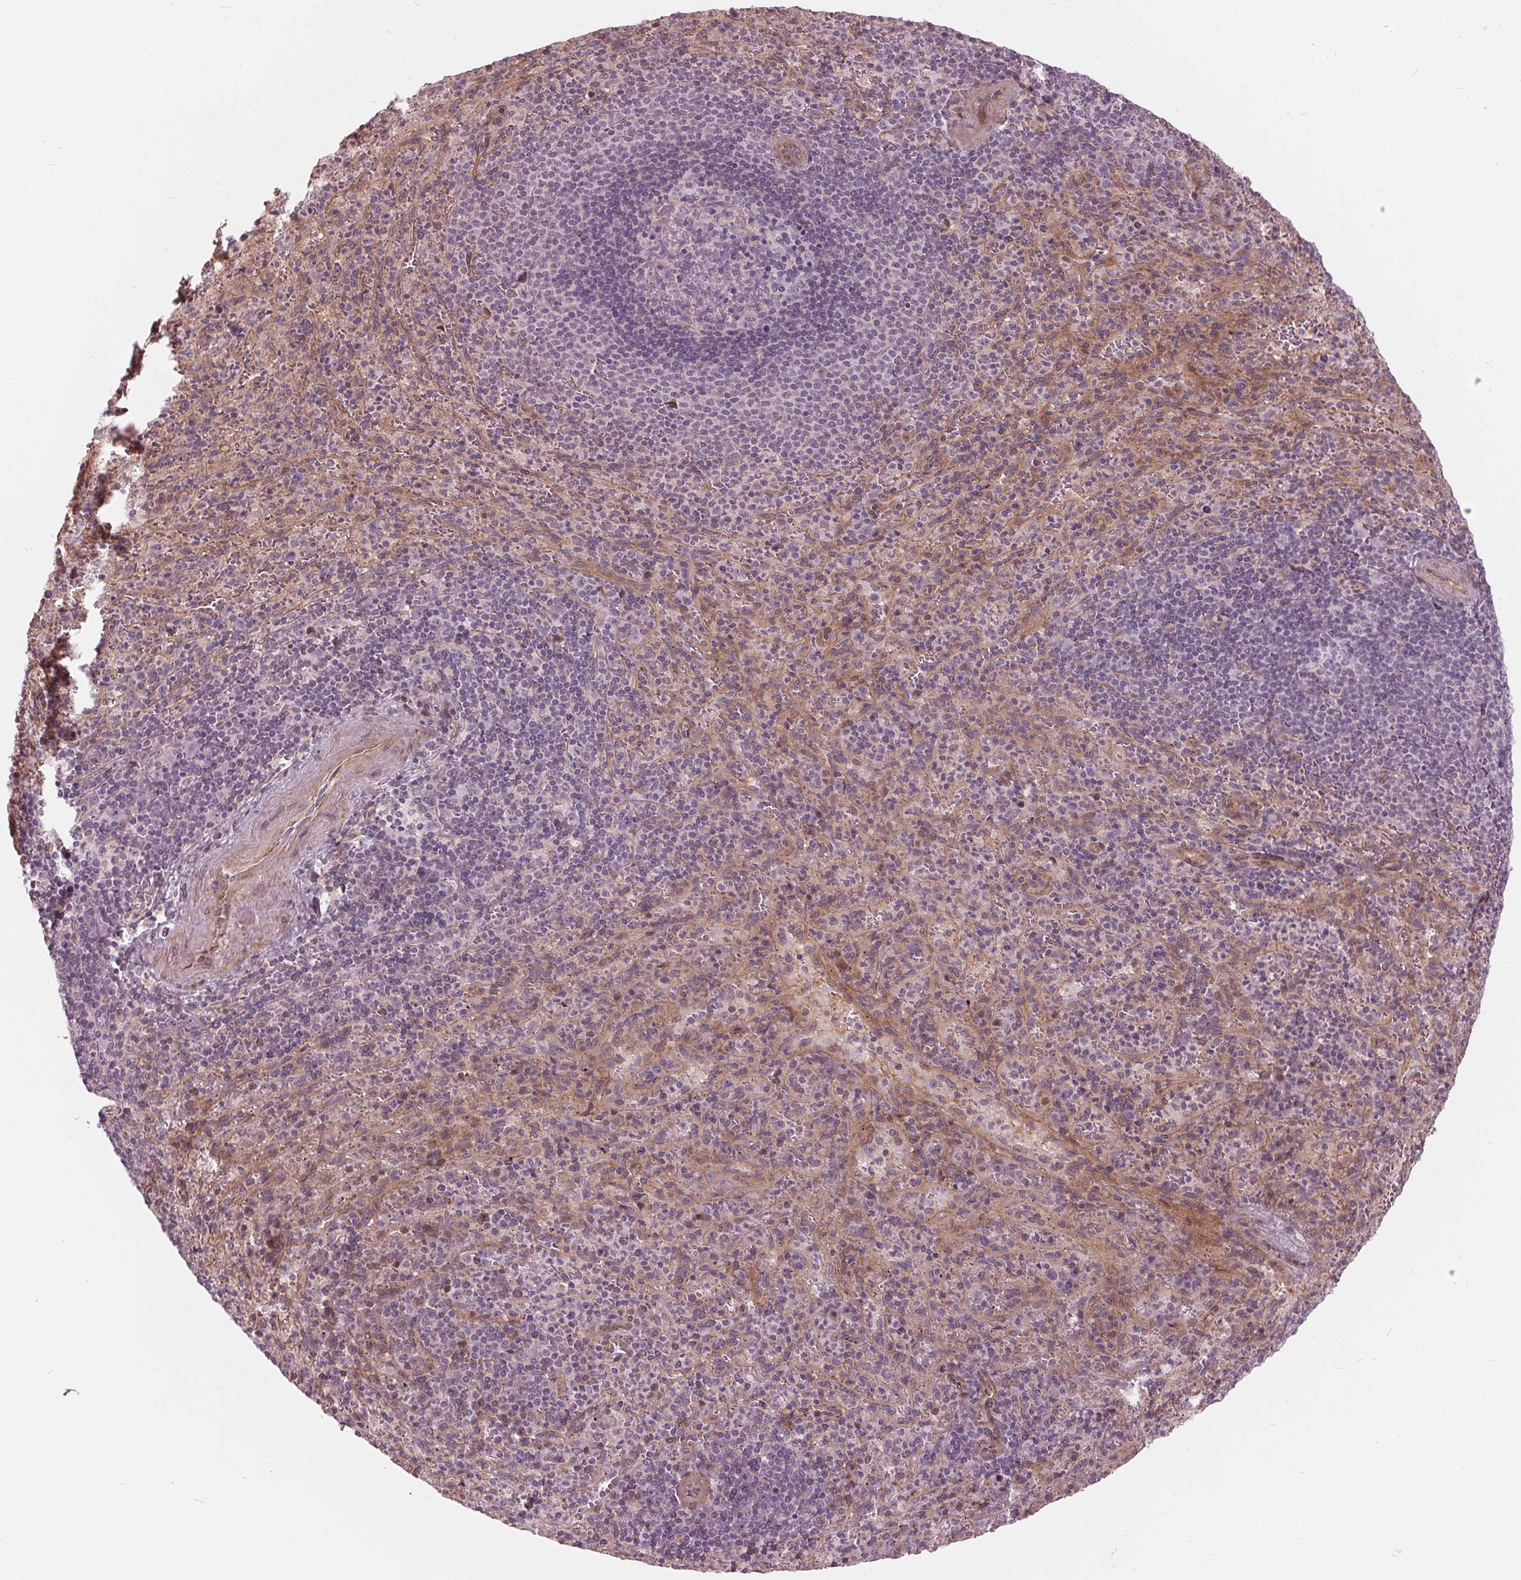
{"staining": {"intensity": "weak", "quantity": "<25%", "location": "nuclear"}, "tissue": "spleen", "cell_type": "Cells in red pulp", "image_type": "normal", "snomed": [{"axis": "morphology", "description": "Normal tissue, NOS"}, {"axis": "topography", "description": "Spleen"}], "caption": "The image reveals no significant expression in cells in red pulp of spleen. (Brightfield microscopy of DAB (3,3'-diaminobenzidine) immunohistochemistry (IHC) at high magnification).", "gene": "TXNIP", "patient": {"sex": "male", "age": 57}}